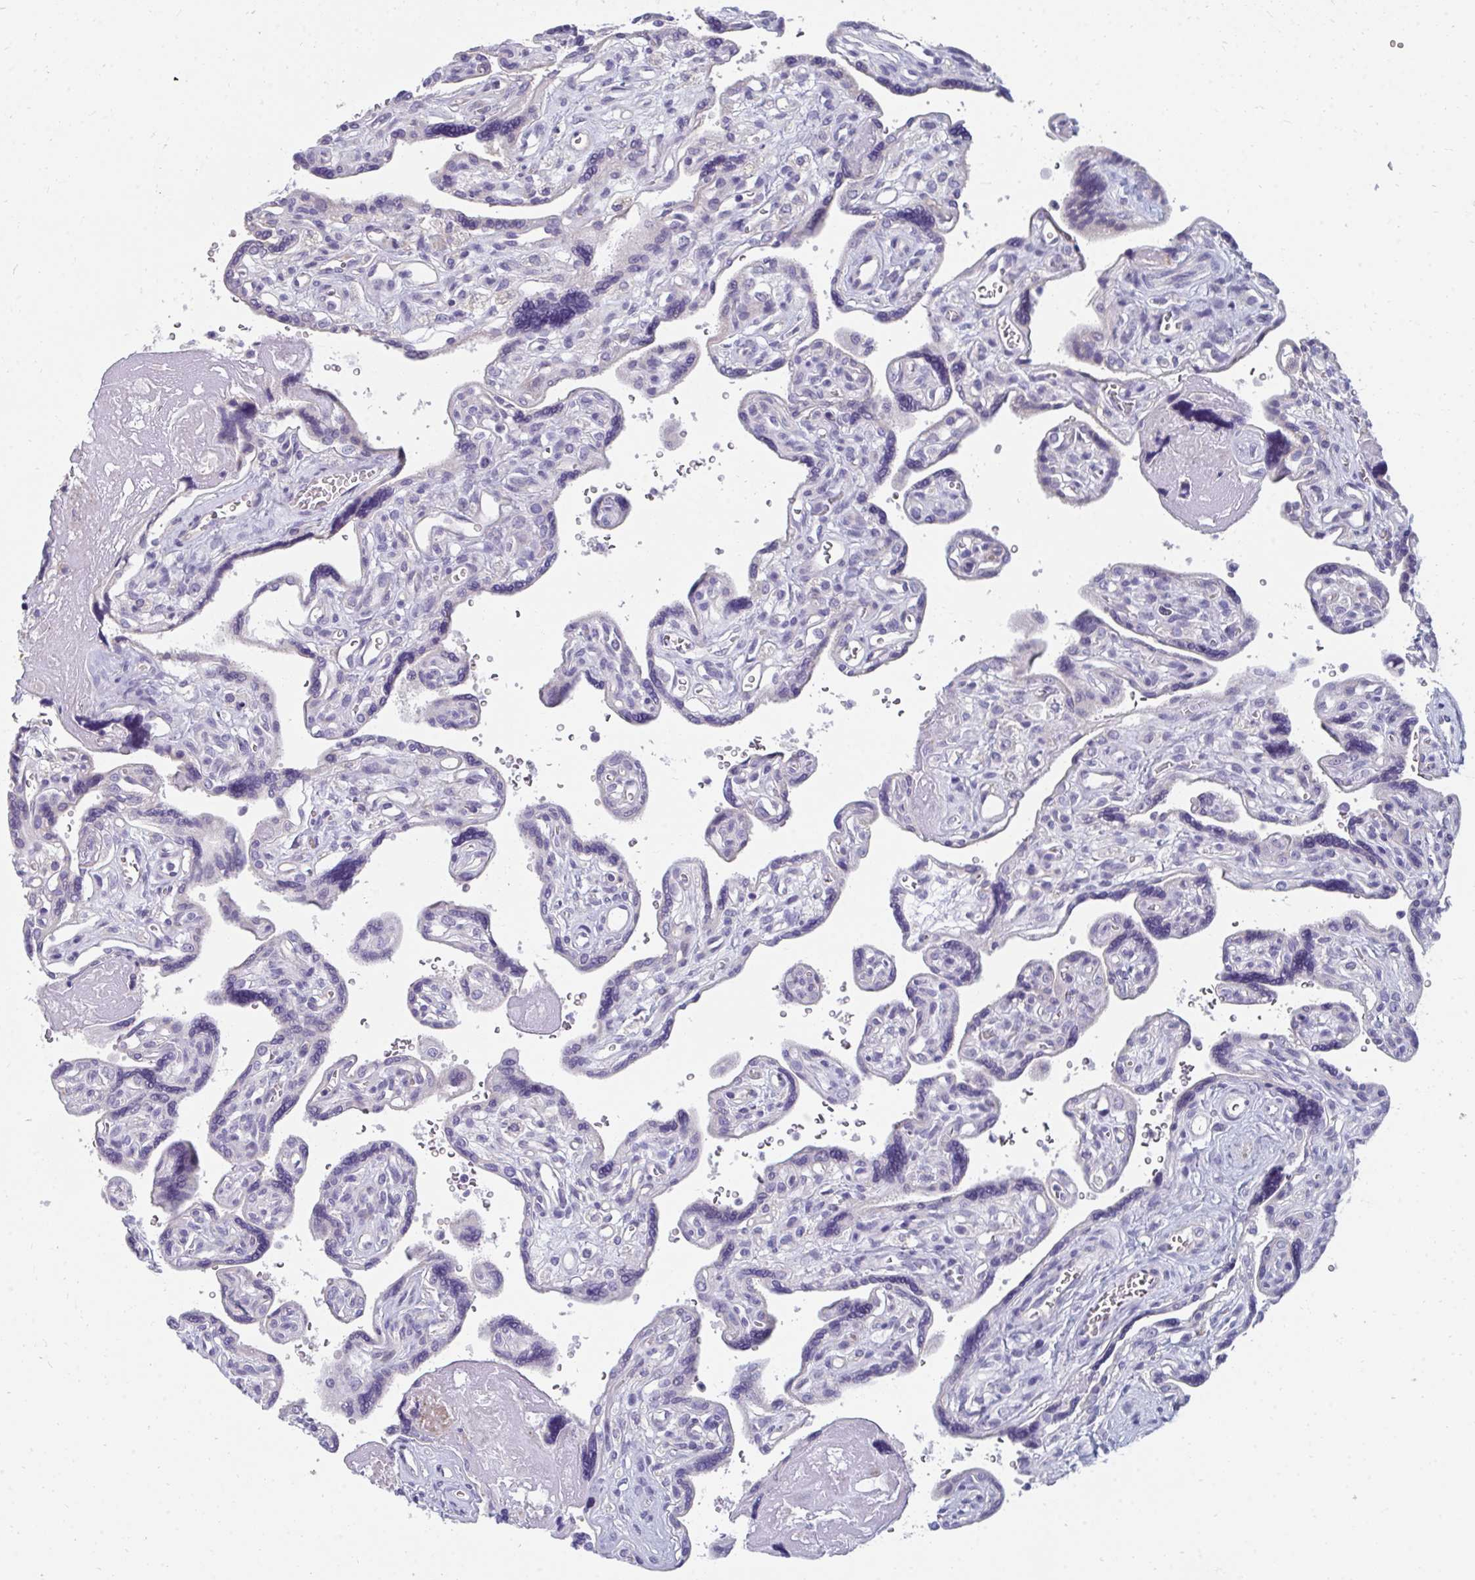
{"staining": {"intensity": "weak", "quantity": "<25%", "location": "cytoplasmic/membranous"}, "tissue": "placenta", "cell_type": "Decidual cells", "image_type": "normal", "snomed": [{"axis": "morphology", "description": "Normal tissue, NOS"}, {"axis": "topography", "description": "Placenta"}], "caption": "This is an immunohistochemistry photomicrograph of unremarkable human placenta. There is no staining in decidual cells.", "gene": "EIF1AD", "patient": {"sex": "female", "age": 39}}